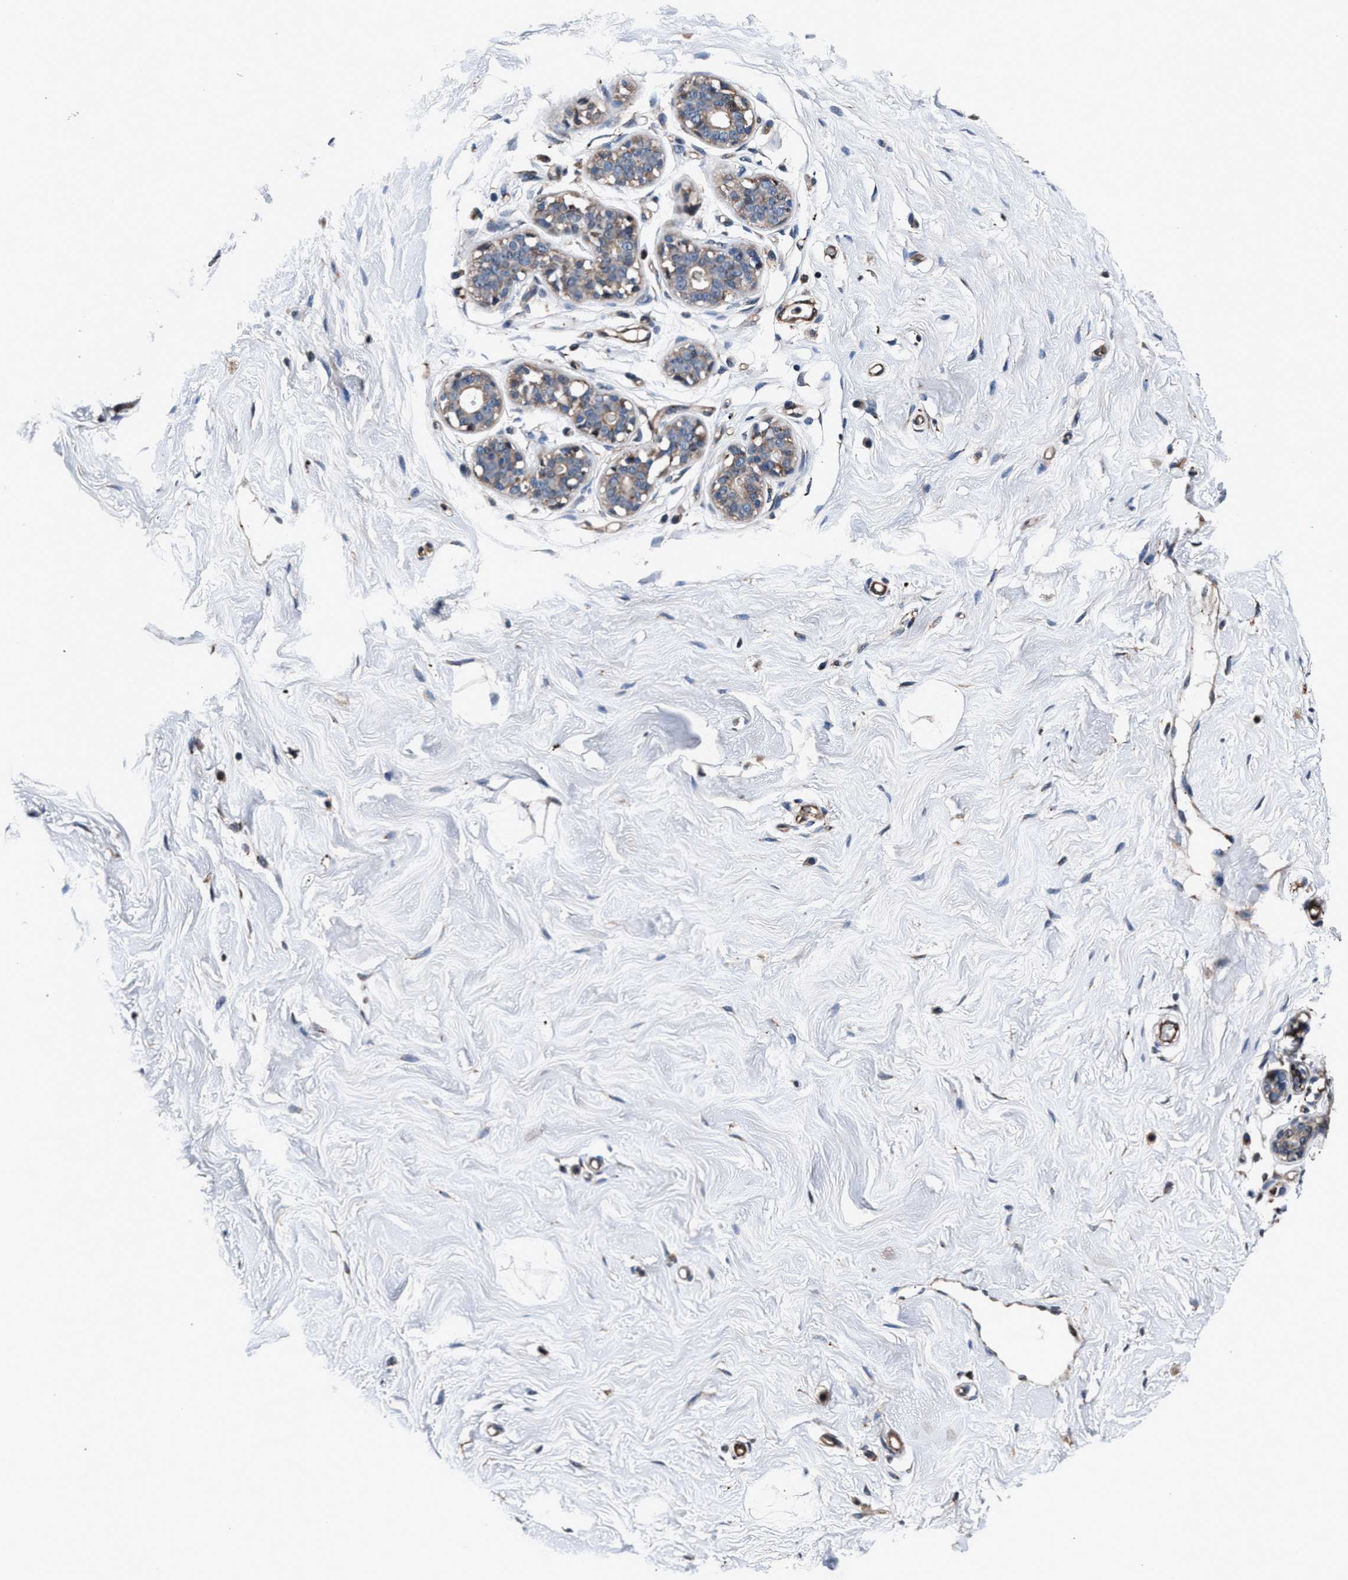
{"staining": {"intensity": "moderate", "quantity": ">75%", "location": "cytoplasmic/membranous"}, "tissue": "breast", "cell_type": "Adipocytes", "image_type": "normal", "snomed": [{"axis": "morphology", "description": "Normal tissue, NOS"}, {"axis": "topography", "description": "Breast"}], "caption": "Immunohistochemical staining of normal human breast reveals moderate cytoplasmic/membranous protein staining in approximately >75% of adipocytes.", "gene": "MFSD11", "patient": {"sex": "female", "age": 23}}